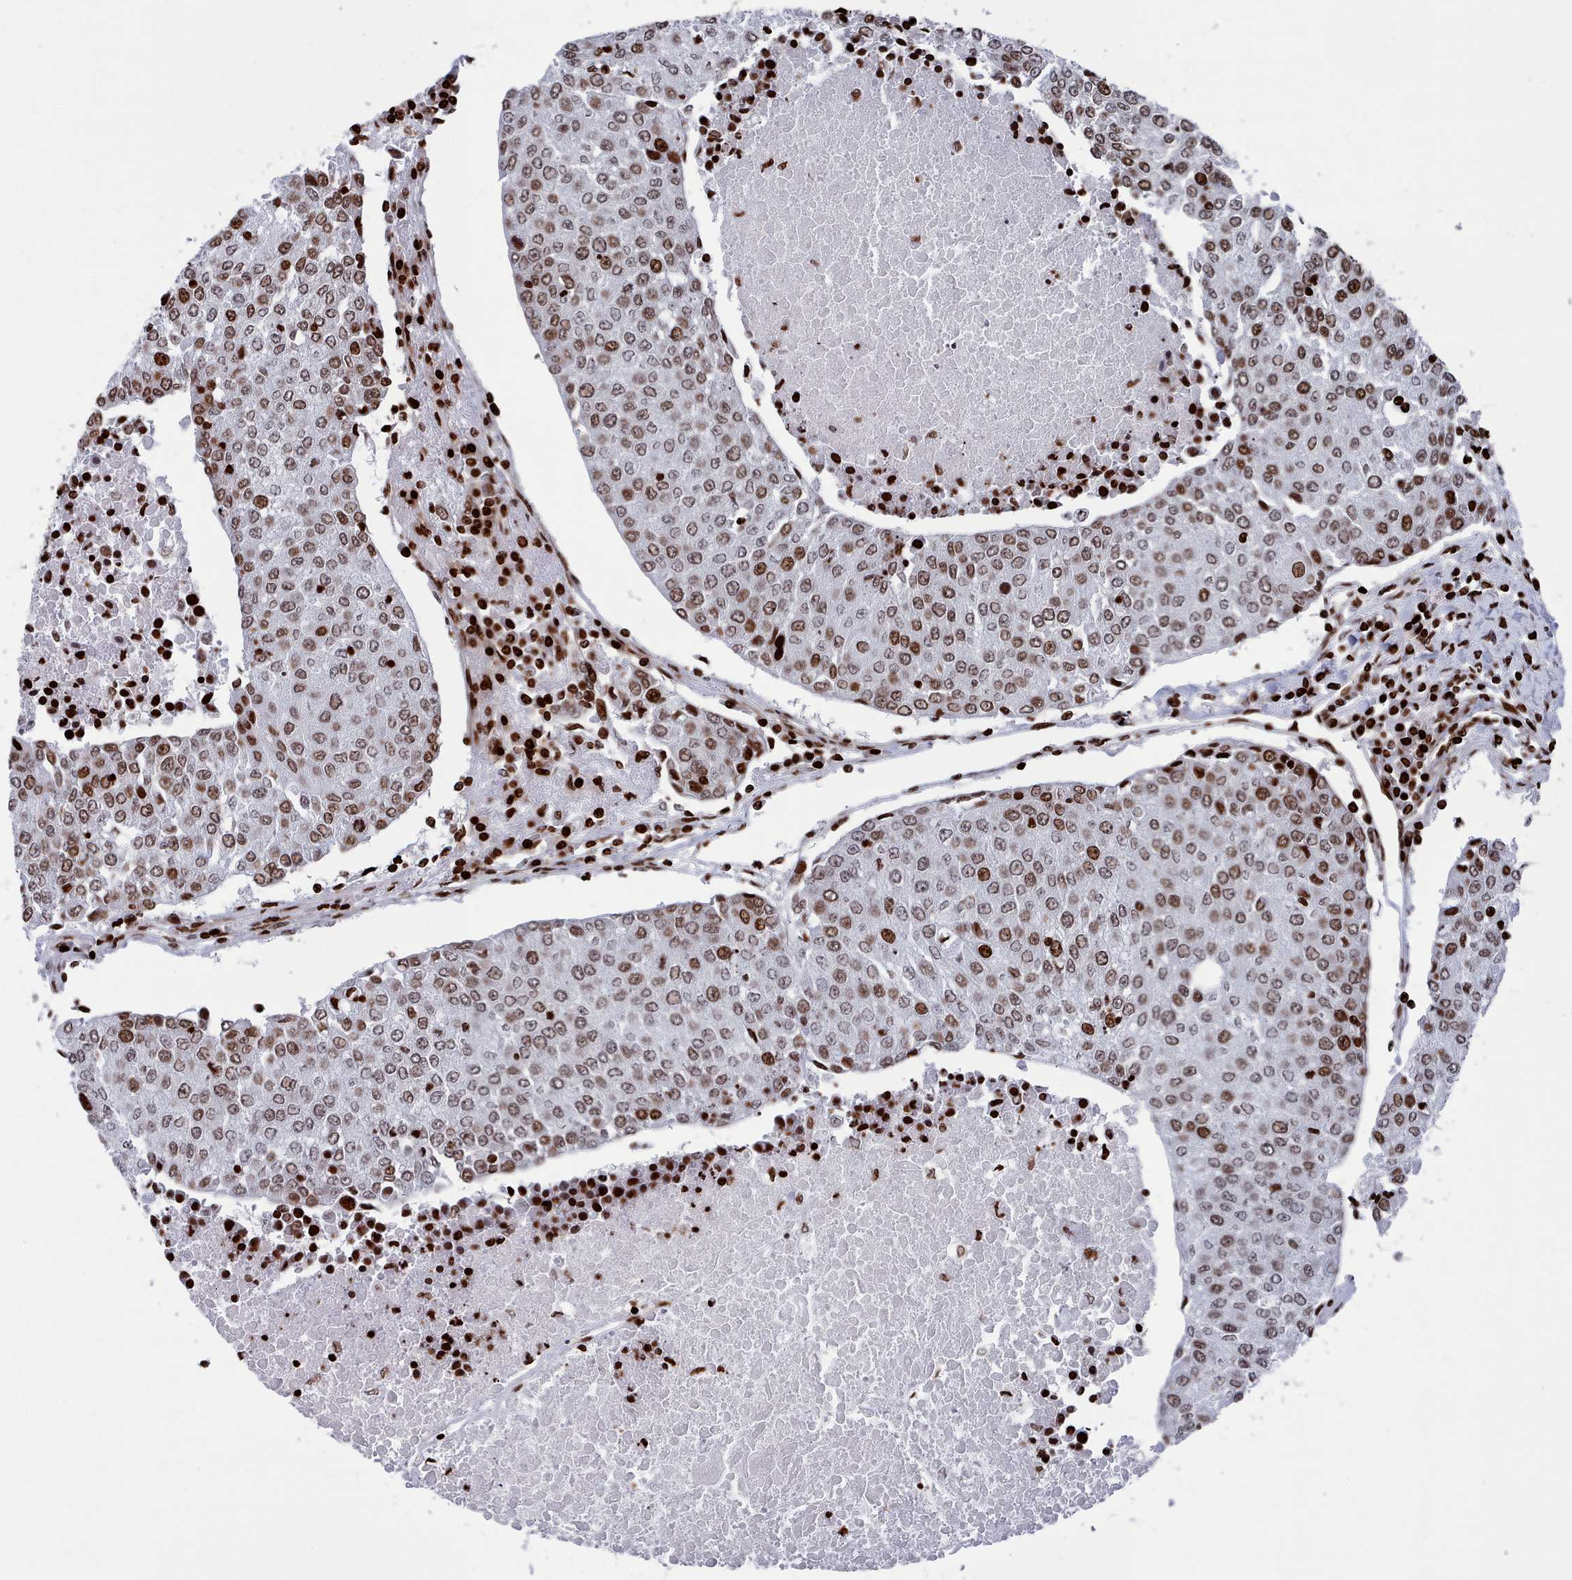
{"staining": {"intensity": "moderate", "quantity": ">75%", "location": "nuclear"}, "tissue": "urothelial cancer", "cell_type": "Tumor cells", "image_type": "cancer", "snomed": [{"axis": "morphology", "description": "Urothelial carcinoma, High grade"}, {"axis": "topography", "description": "Urinary bladder"}], "caption": "Moderate nuclear protein staining is seen in about >75% of tumor cells in urothelial carcinoma (high-grade).", "gene": "PCDHB12", "patient": {"sex": "female", "age": 85}}